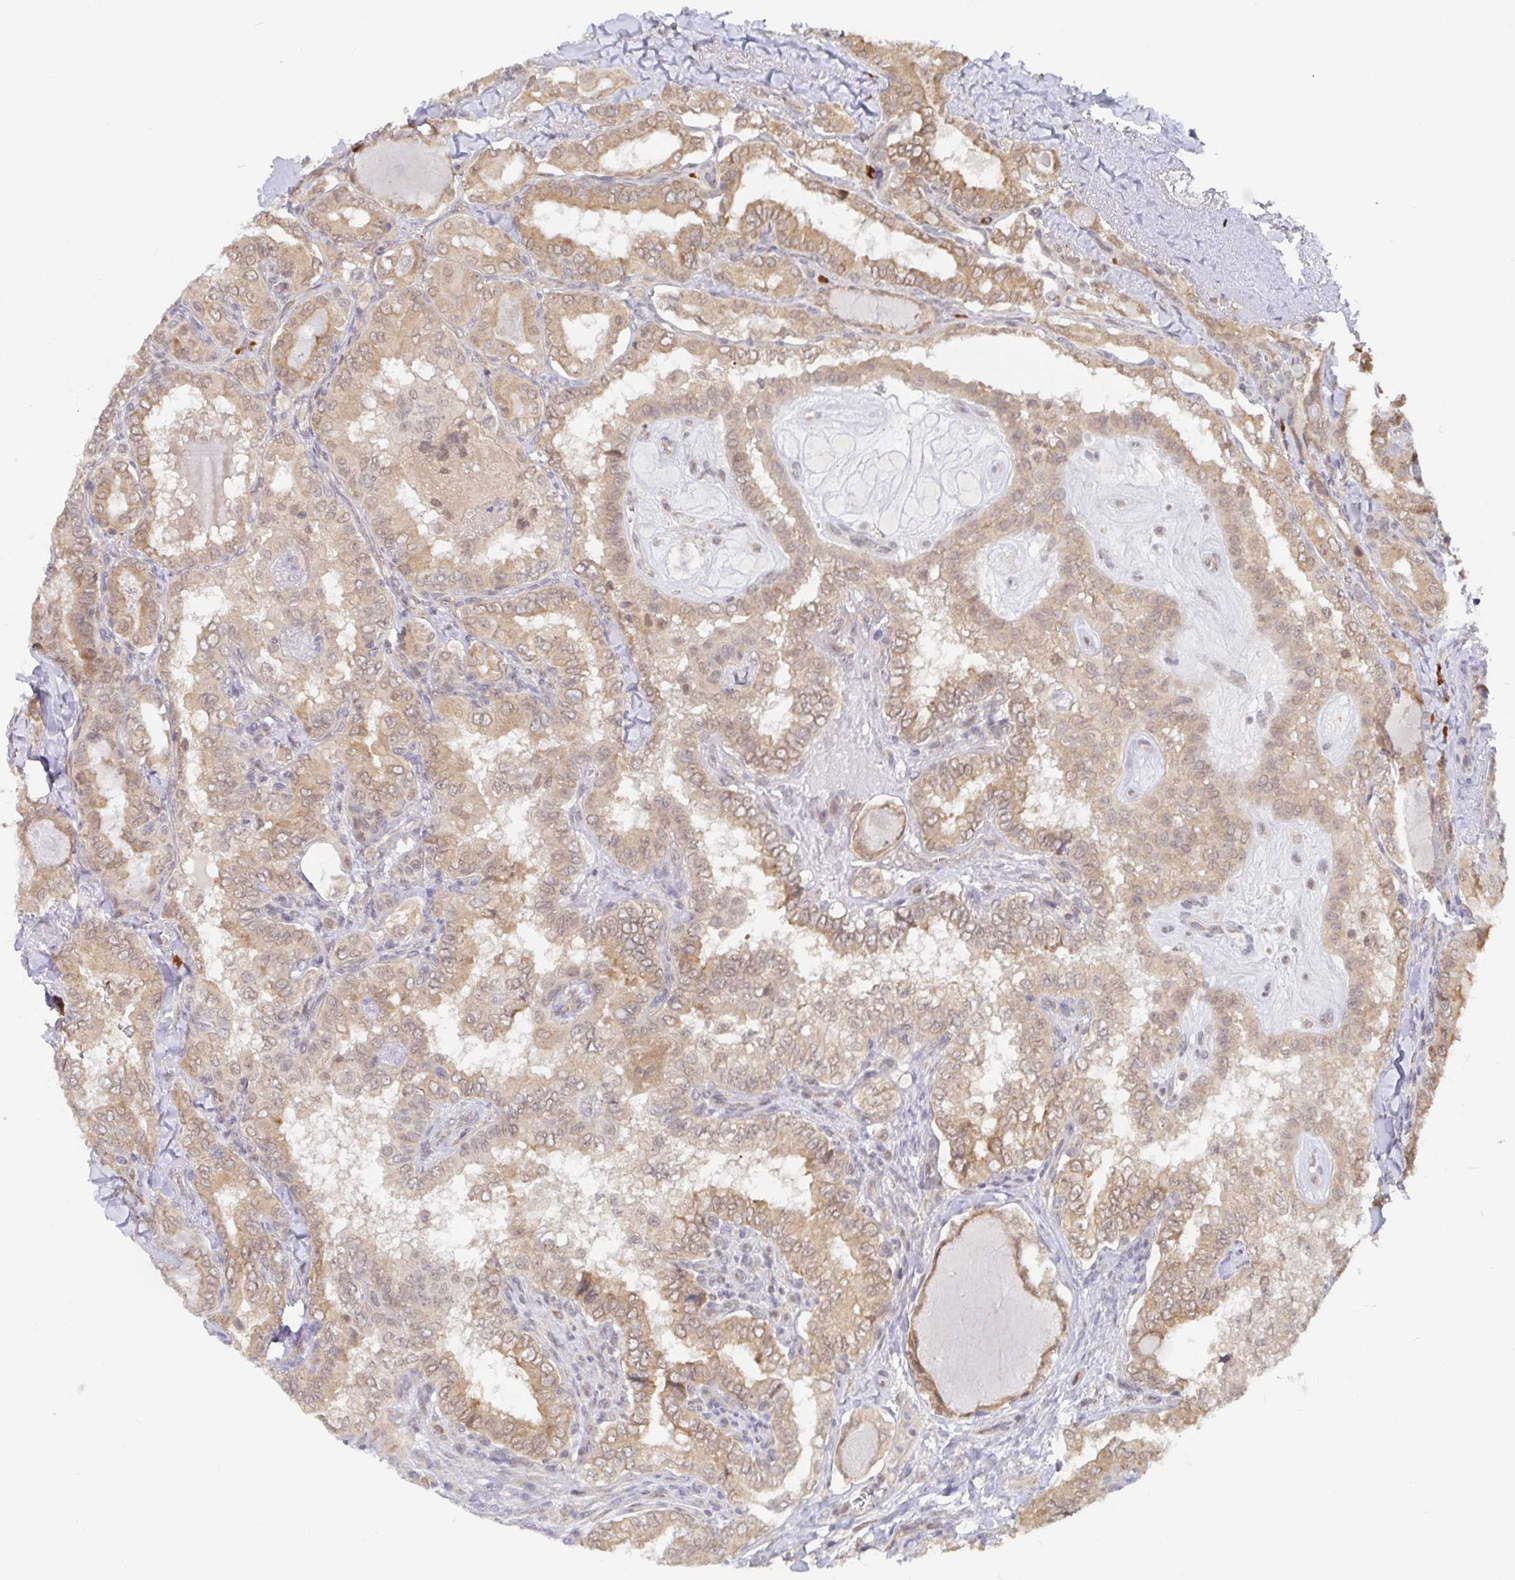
{"staining": {"intensity": "weak", "quantity": "25%-75%", "location": "cytoplasmic/membranous"}, "tissue": "thyroid cancer", "cell_type": "Tumor cells", "image_type": "cancer", "snomed": [{"axis": "morphology", "description": "Papillary adenocarcinoma, NOS"}, {"axis": "topography", "description": "Thyroid gland"}], "caption": "Thyroid cancer was stained to show a protein in brown. There is low levels of weak cytoplasmic/membranous expression in approximately 25%-75% of tumor cells.", "gene": "ALG1", "patient": {"sex": "female", "age": 75}}